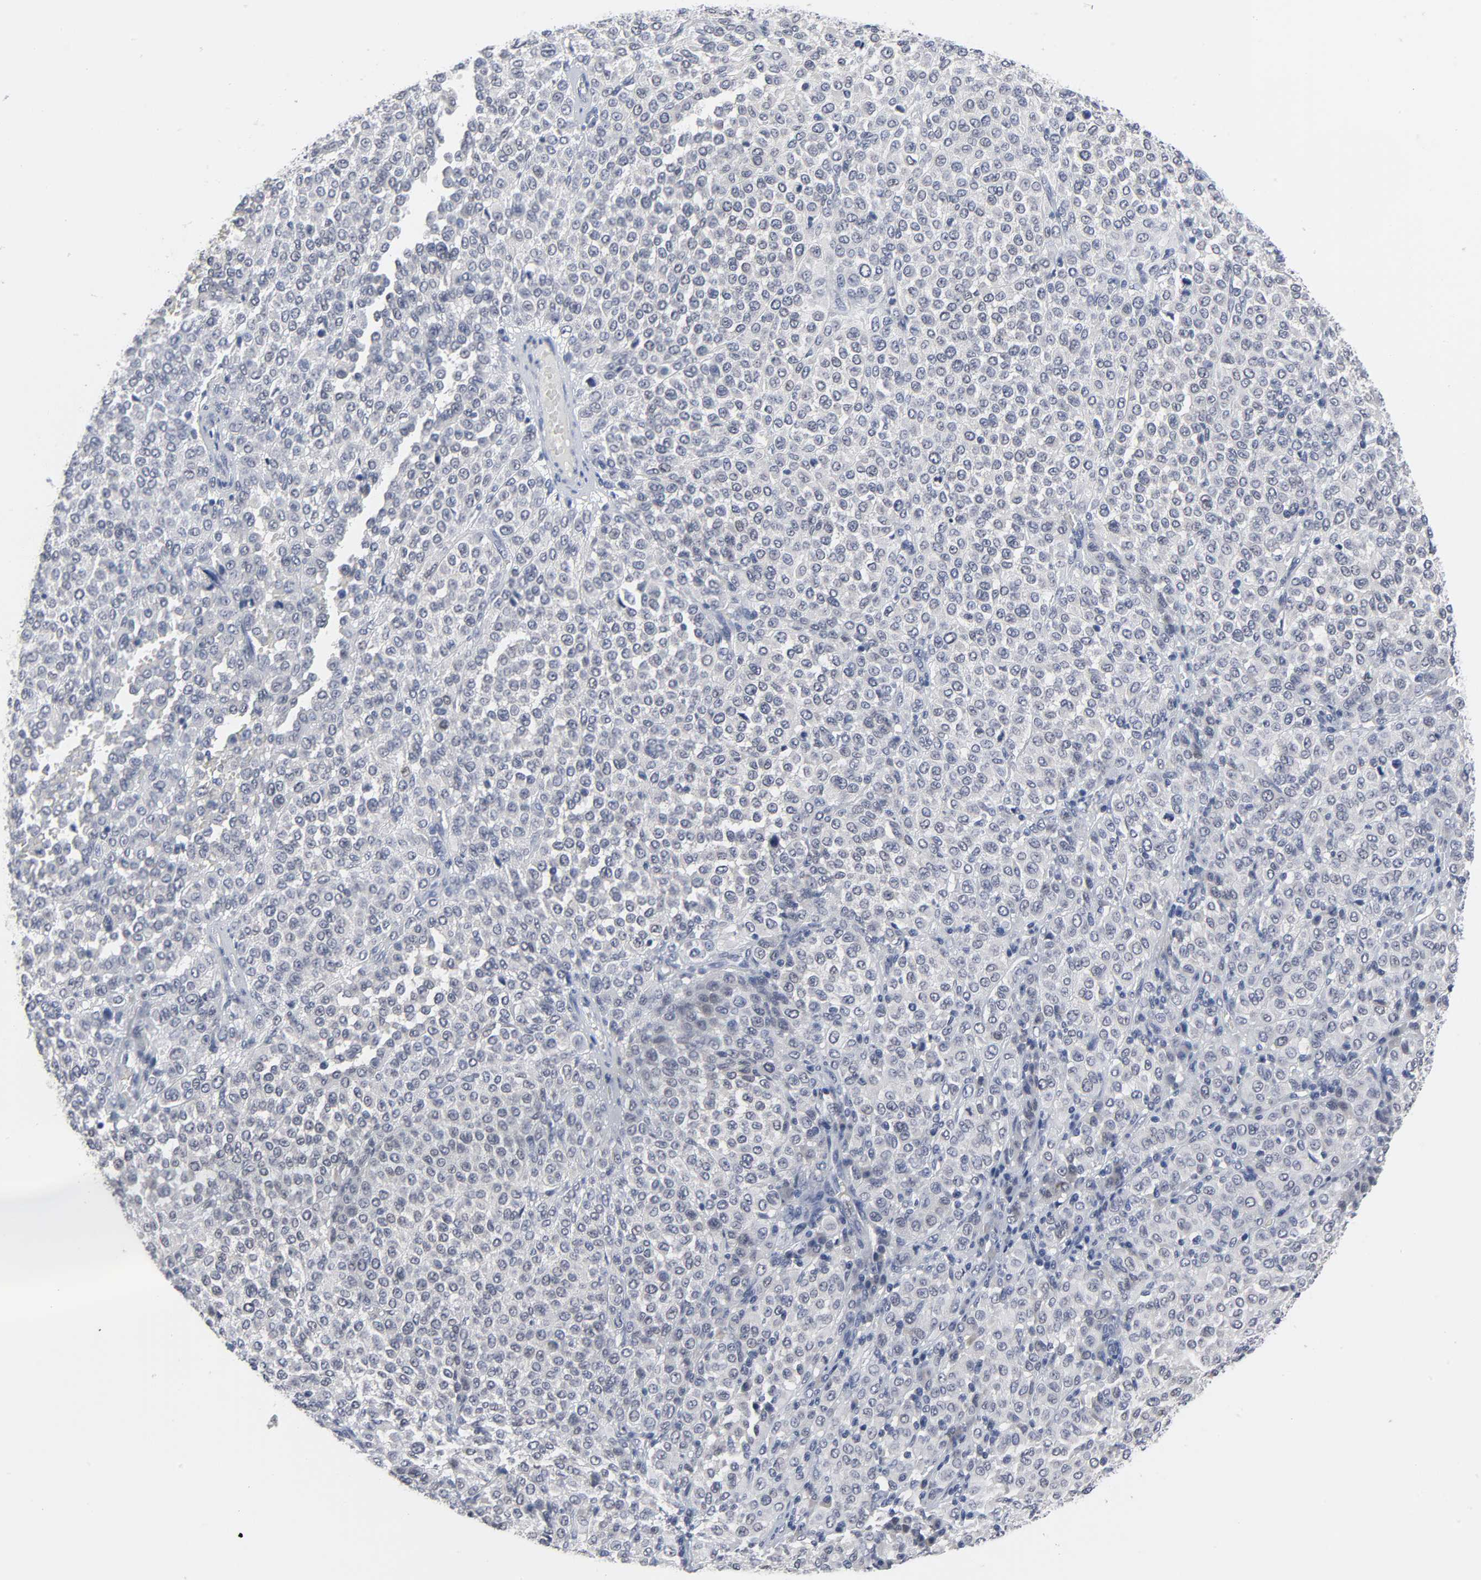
{"staining": {"intensity": "negative", "quantity": "none", "location": "none"}, "tissue": "melanoma", "cell_type": "Tumor cells", "image_type": "cancer", "snomed": [{"axis": "morphology", "description": "Malignant melanoma, Metastatic site"}, {"axis": "topography", "description": "Pancreas"}], "caption": "IHC of human melanoma demonstrates no positivity in tumor cells. (DAB (3,3'-diaminobenzidine) immunohistochemistry (IHC) visualized using brightfield microscopy, high magnification).", "gene": "SALL2", "patient": {"sex": "female", "age": 30}}